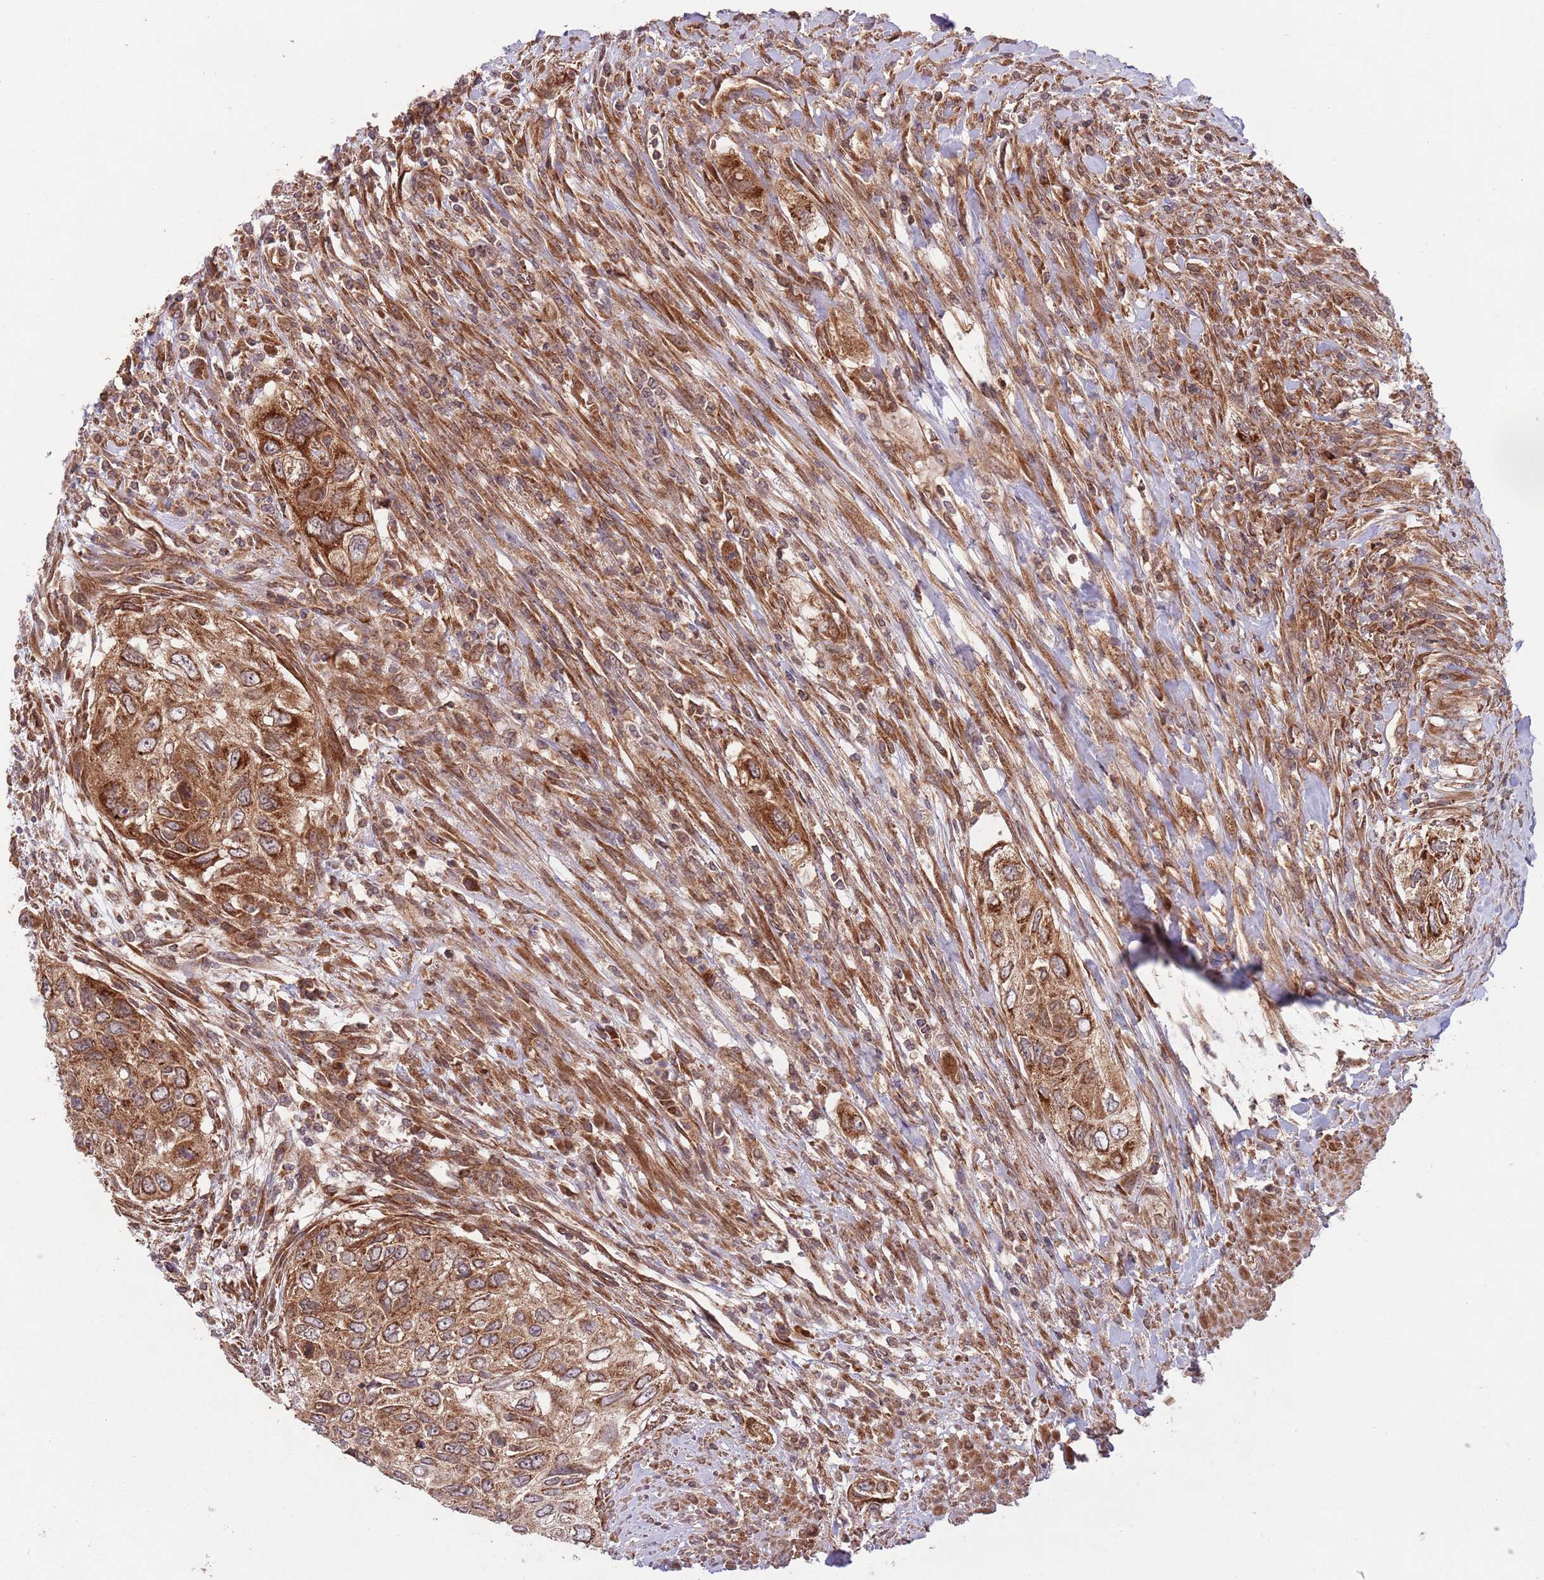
{"staining": {"intensity": "strong", "quantity": ">75%", "location": "cytoplasmic/membranous"}, "tissue": "urothelial cancer", "cell_type": "Tumor cells", "image_type": "cancer", "snomed": [{"axis": "morphology", "description": "Urothelial carcinoma, High grade"}, {"axis": "topography", "description": "Urinary bladder"}], "caption": "High-power microscopy captured an immunohistochemistry (IHC) histopathology image of urothelial cancer, revealing strong cytoplasmic/membranous staining in about >75% of tumor cells. (IHC, brightfield microscopy, high magnification).", "gene": "MFNG", "patient": {"sex": "female", "age": 60}}